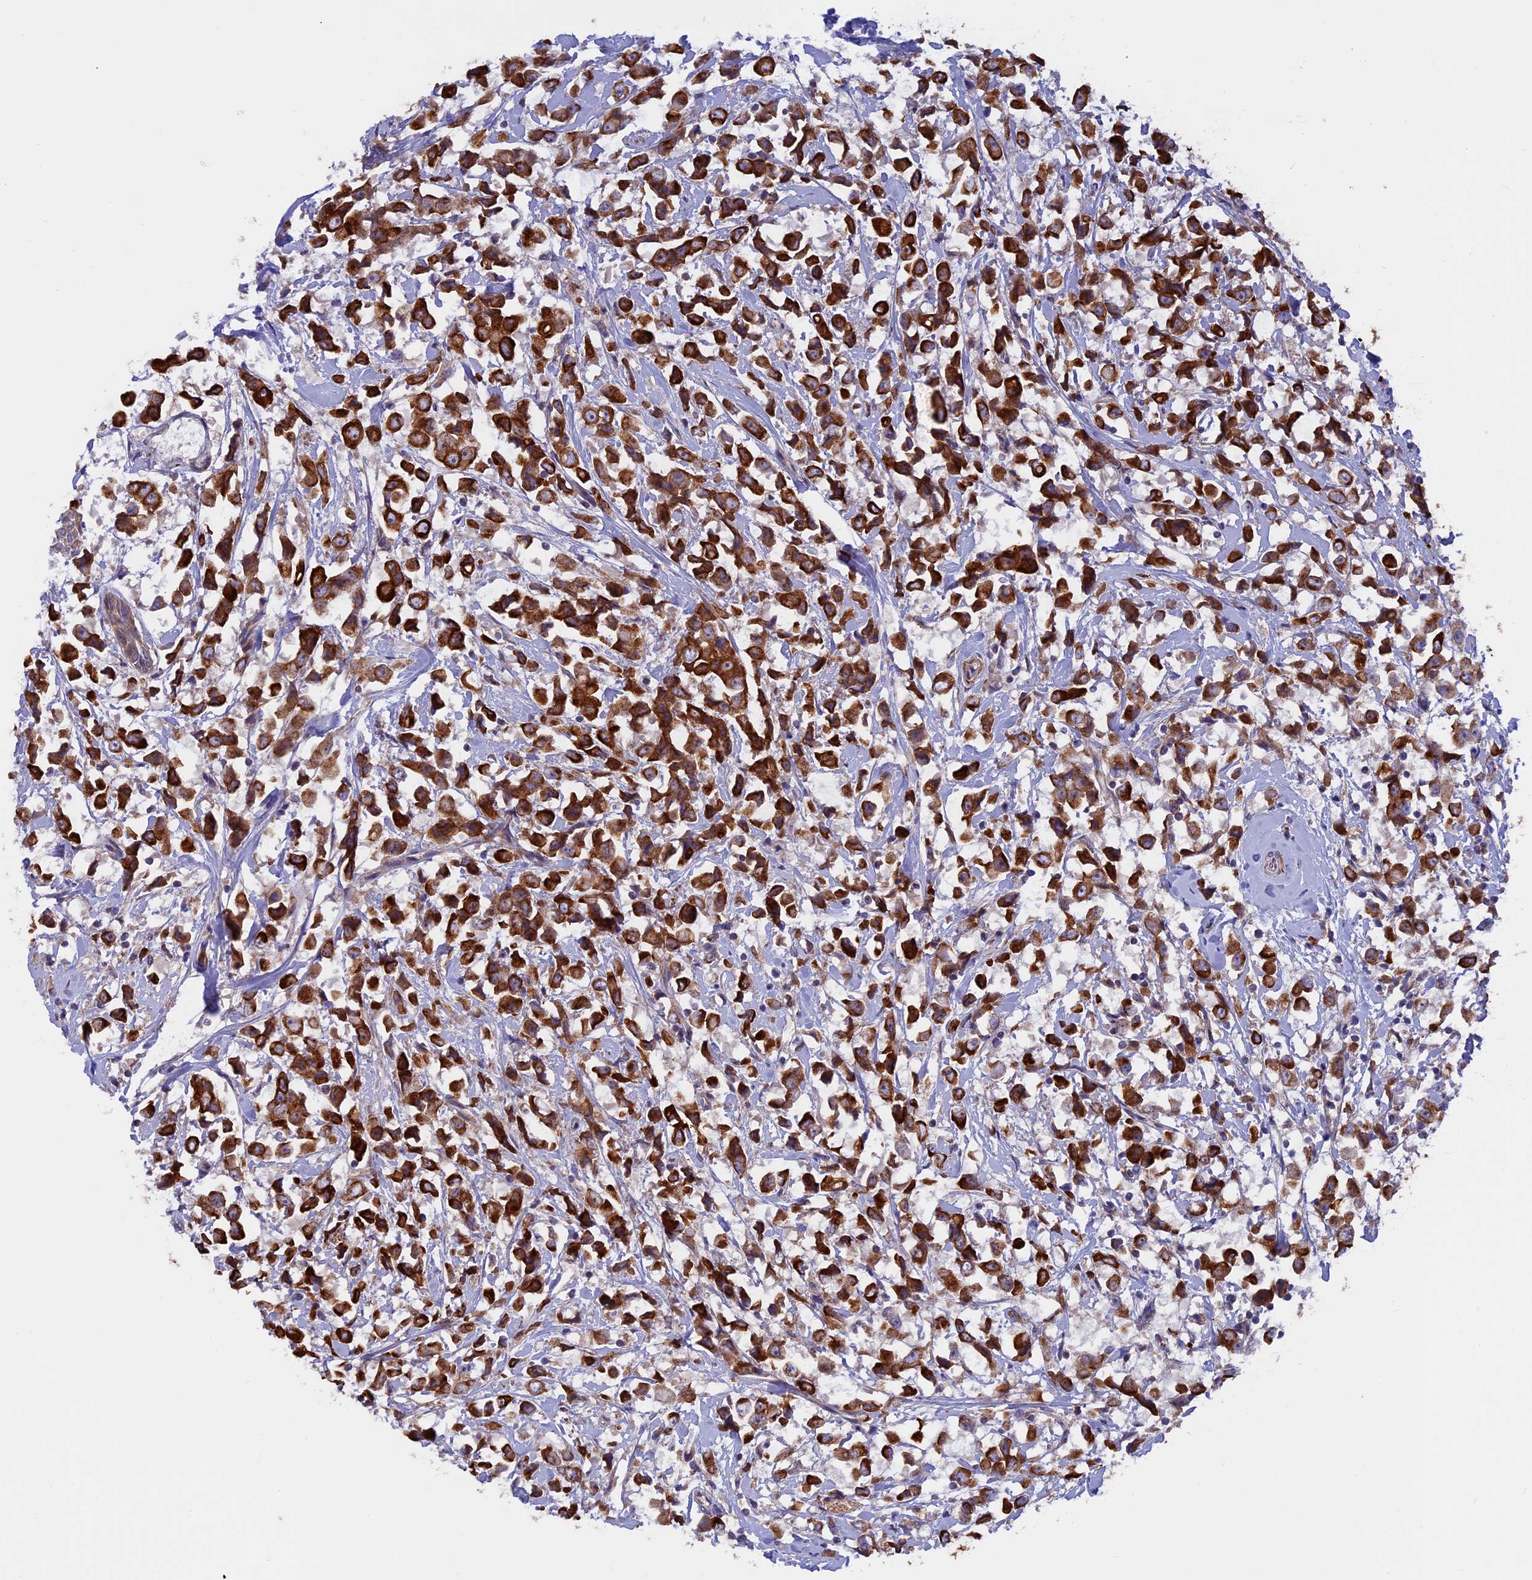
{"staining": {"intensity": "strong", "quantity": ">75%", "location": "cytoplasmic/membranous"}, "tissue": "breast cancer", "cell_type": "Tumor cells", "image_type": "cancer", "snomed": [{"axis": "morphology", "description": "Duct carcinoma"}, {"axis": "topography", "description": "Breast"}], "caption": "There is high levels of strong cytoplasmic/membranous staining in tumor cells of breast cancer (infiltrating ductal carcinoma), as demonstrated by immunohistochemical staining (brown color).", "gene": "PTPN9", "patient": {"sex": "female", "age": 61}}